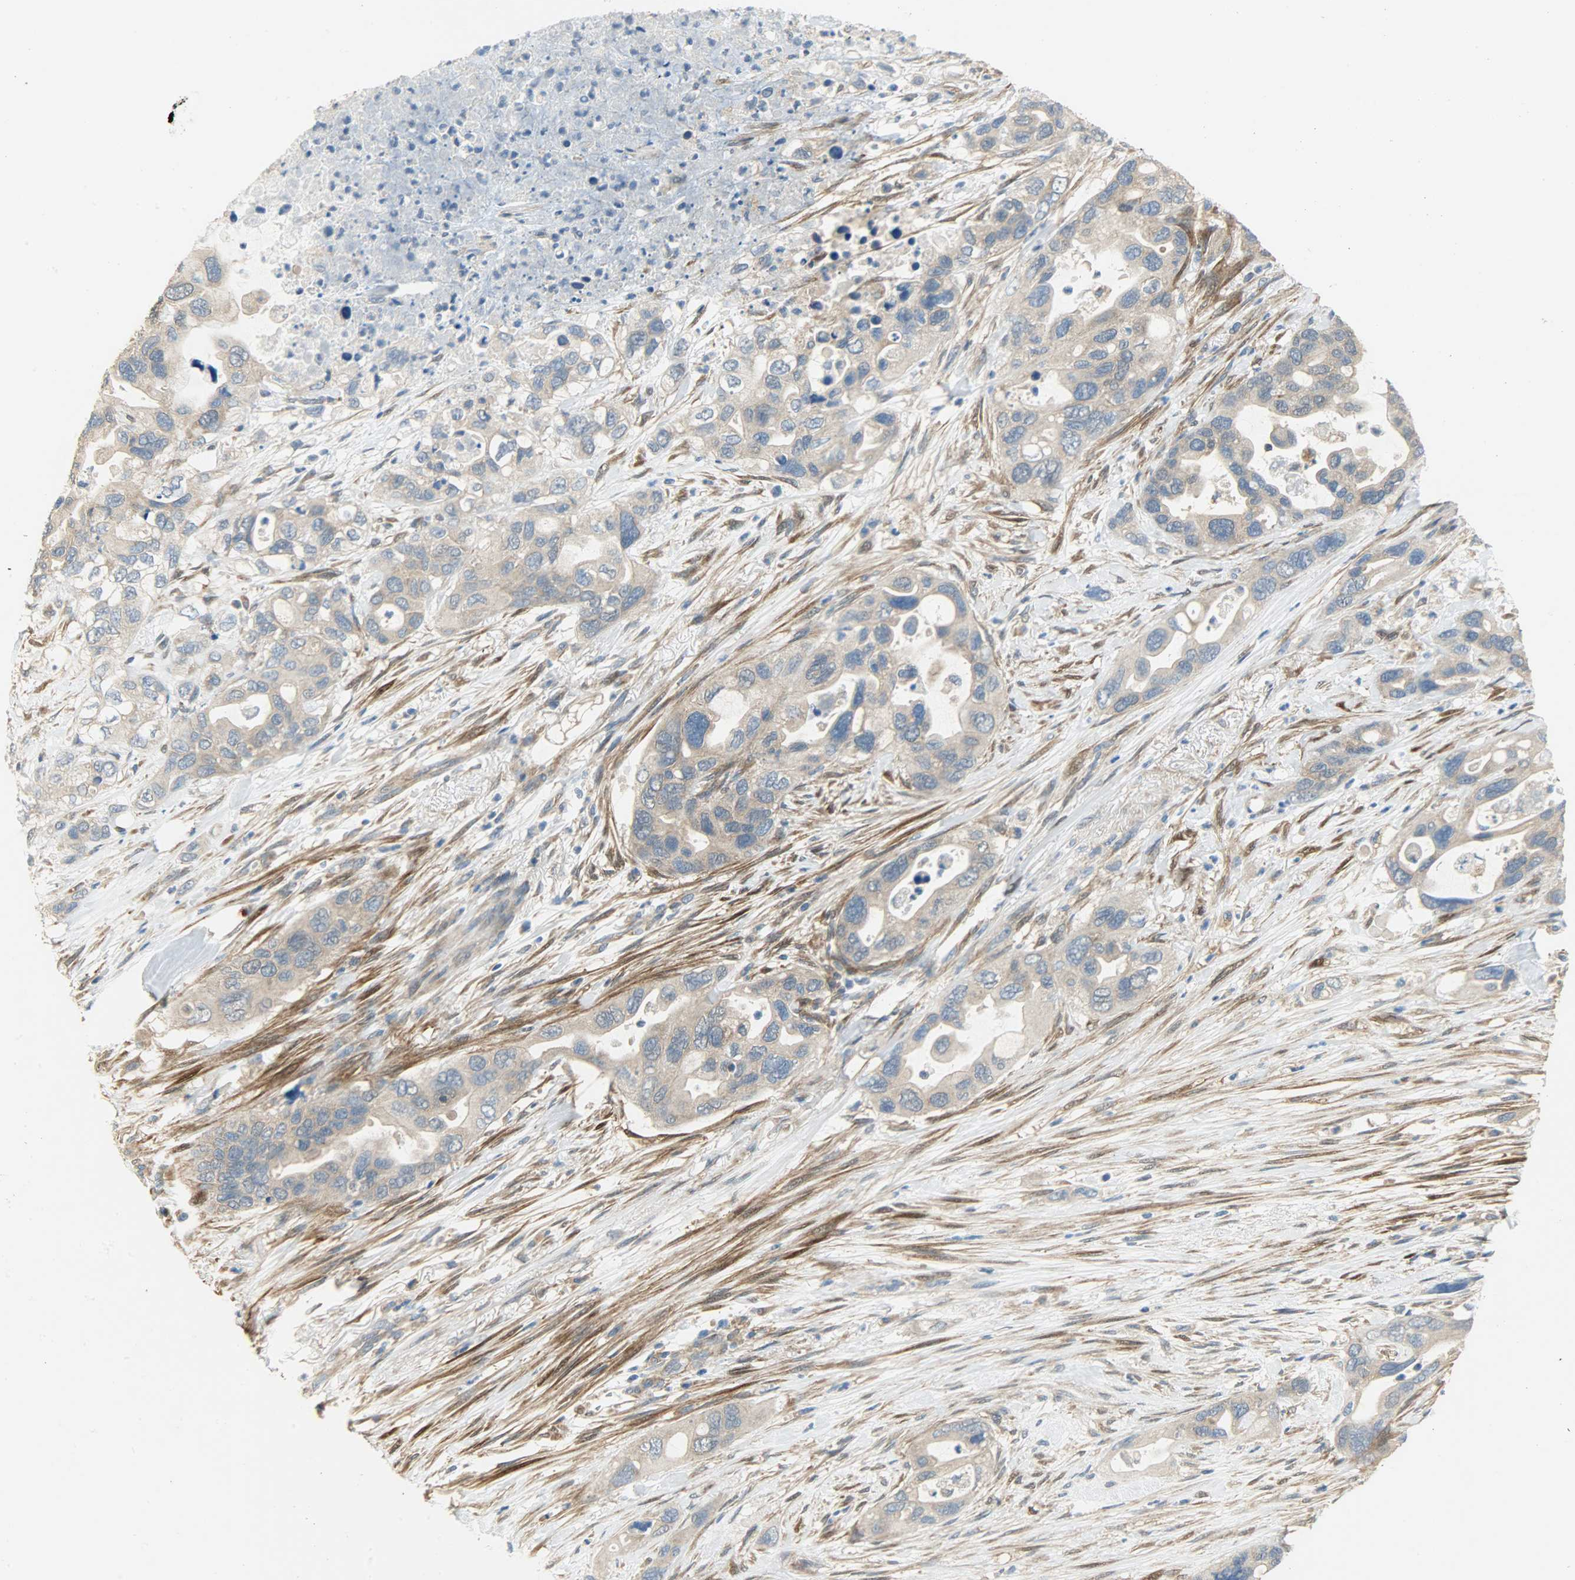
{"staining": {"intensity": "moderate", "quantity": ">75%", "location": "cytoplasmic/membranous"}, "tissue": "pancreatic cancer", "cell_type": "Tumor cells", "image_type": "cancer", "snomed": [{"axis": "morphology", "description": "Adenocarcinoma, NOS"}, {"axis": "topography", "description": "Pancreas"}], "caption": "About >75% of tumor cells in human pancreatic cancer show moderate cytoplasmic/membranous protein expression as visualized by brown immunohistochemical staining.", "gene": "C1orf198", "patient": {"sex": "female", "age": 71}}